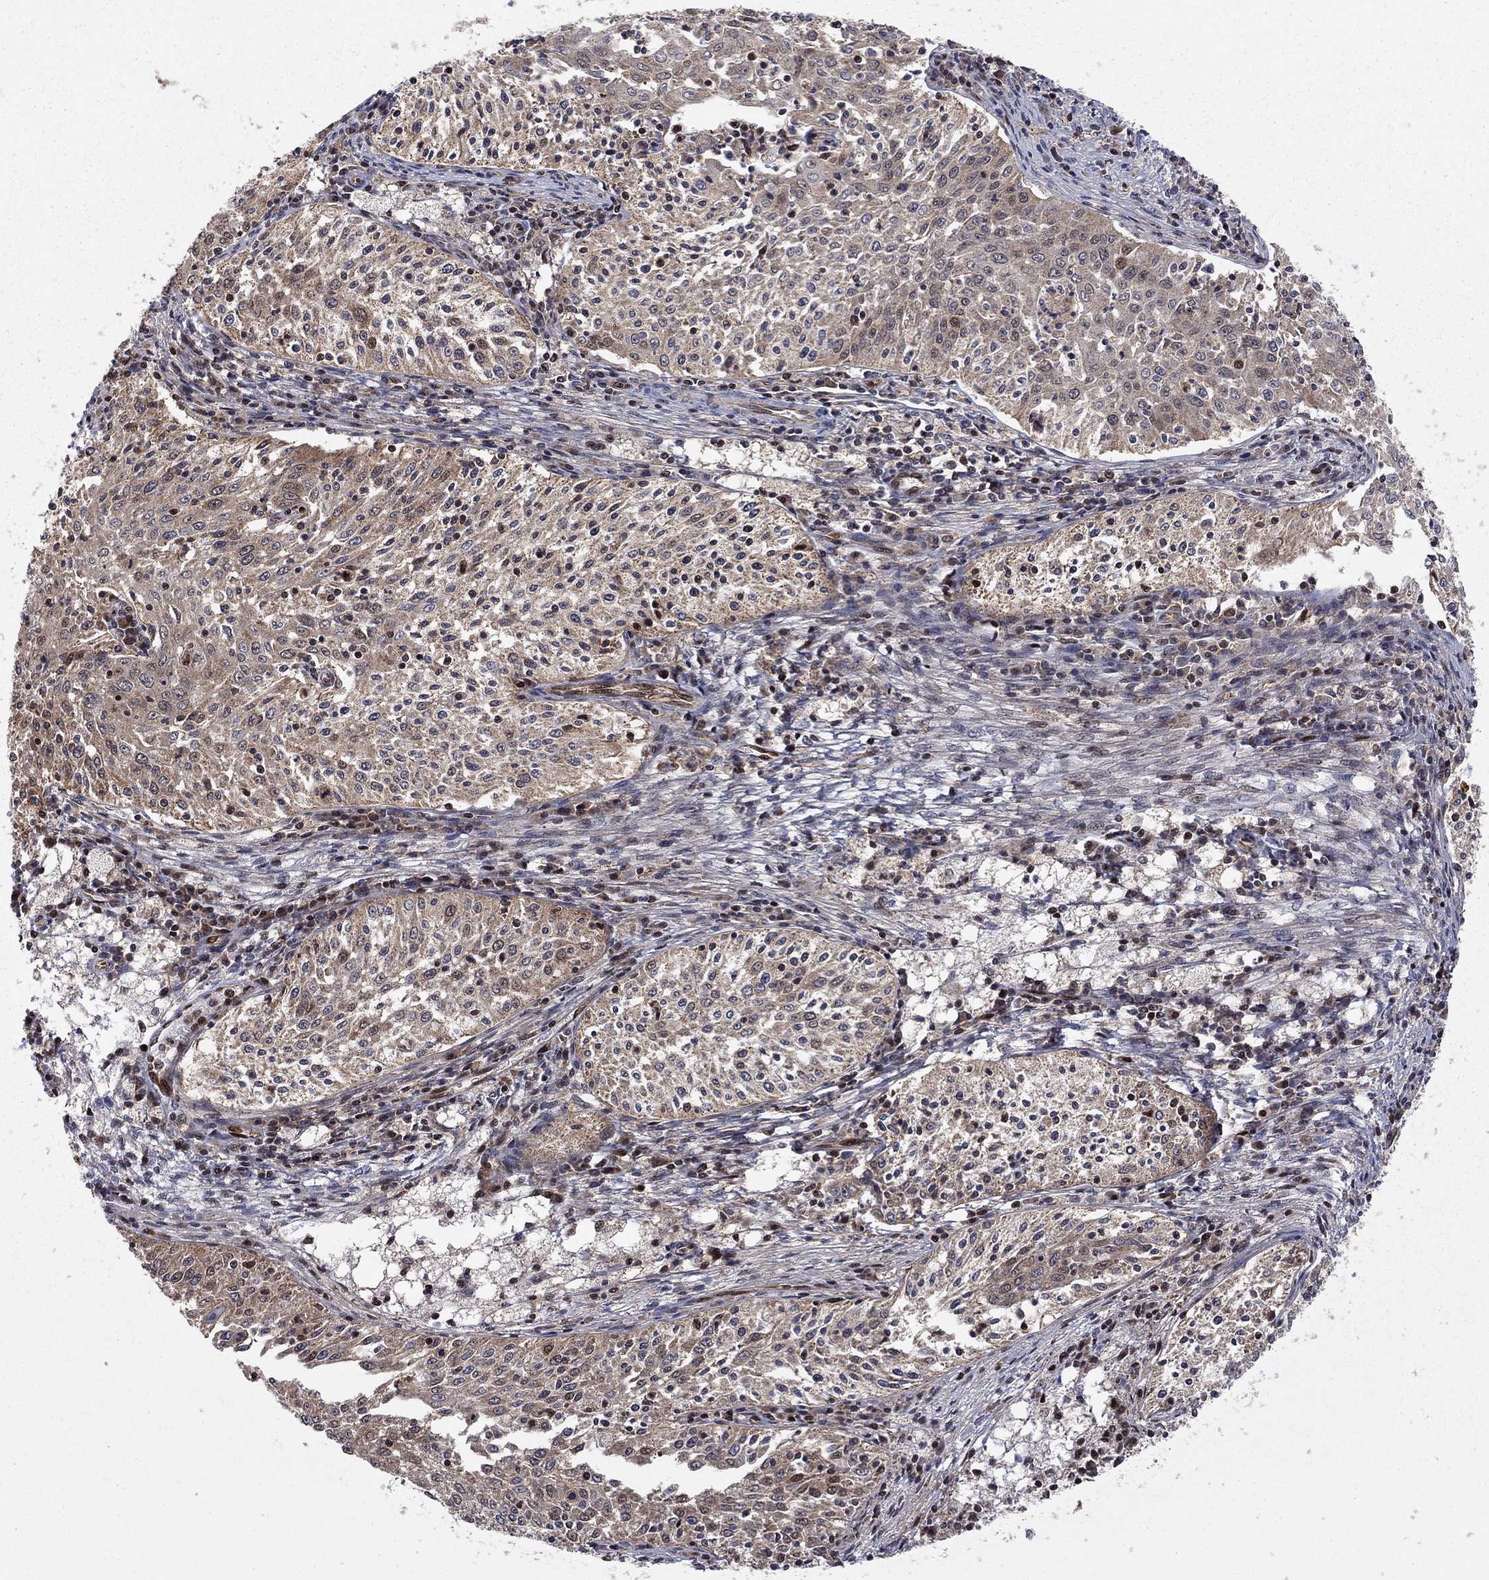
{"staining": {"intensity": "moderate", "quantity": "25%-75%", "location": "cytoplasmic/membranous"}, "tissue": "cervical cancer", "cell_type": "Tumor cells", "image_type": "cancer", "snomed": [{"axis": "morphology", "description": "Squamous cell carcinoma, NOS"}, {"axis": "topography", "description": "Cervix"}], "caption": "Human cervical cancer (squamous cell carcinoma) stained with a protein marker demonstrates moderate staining in tumor cells.", "gene": "ELOB", "patient": {"sex": "female", "age": 41}}